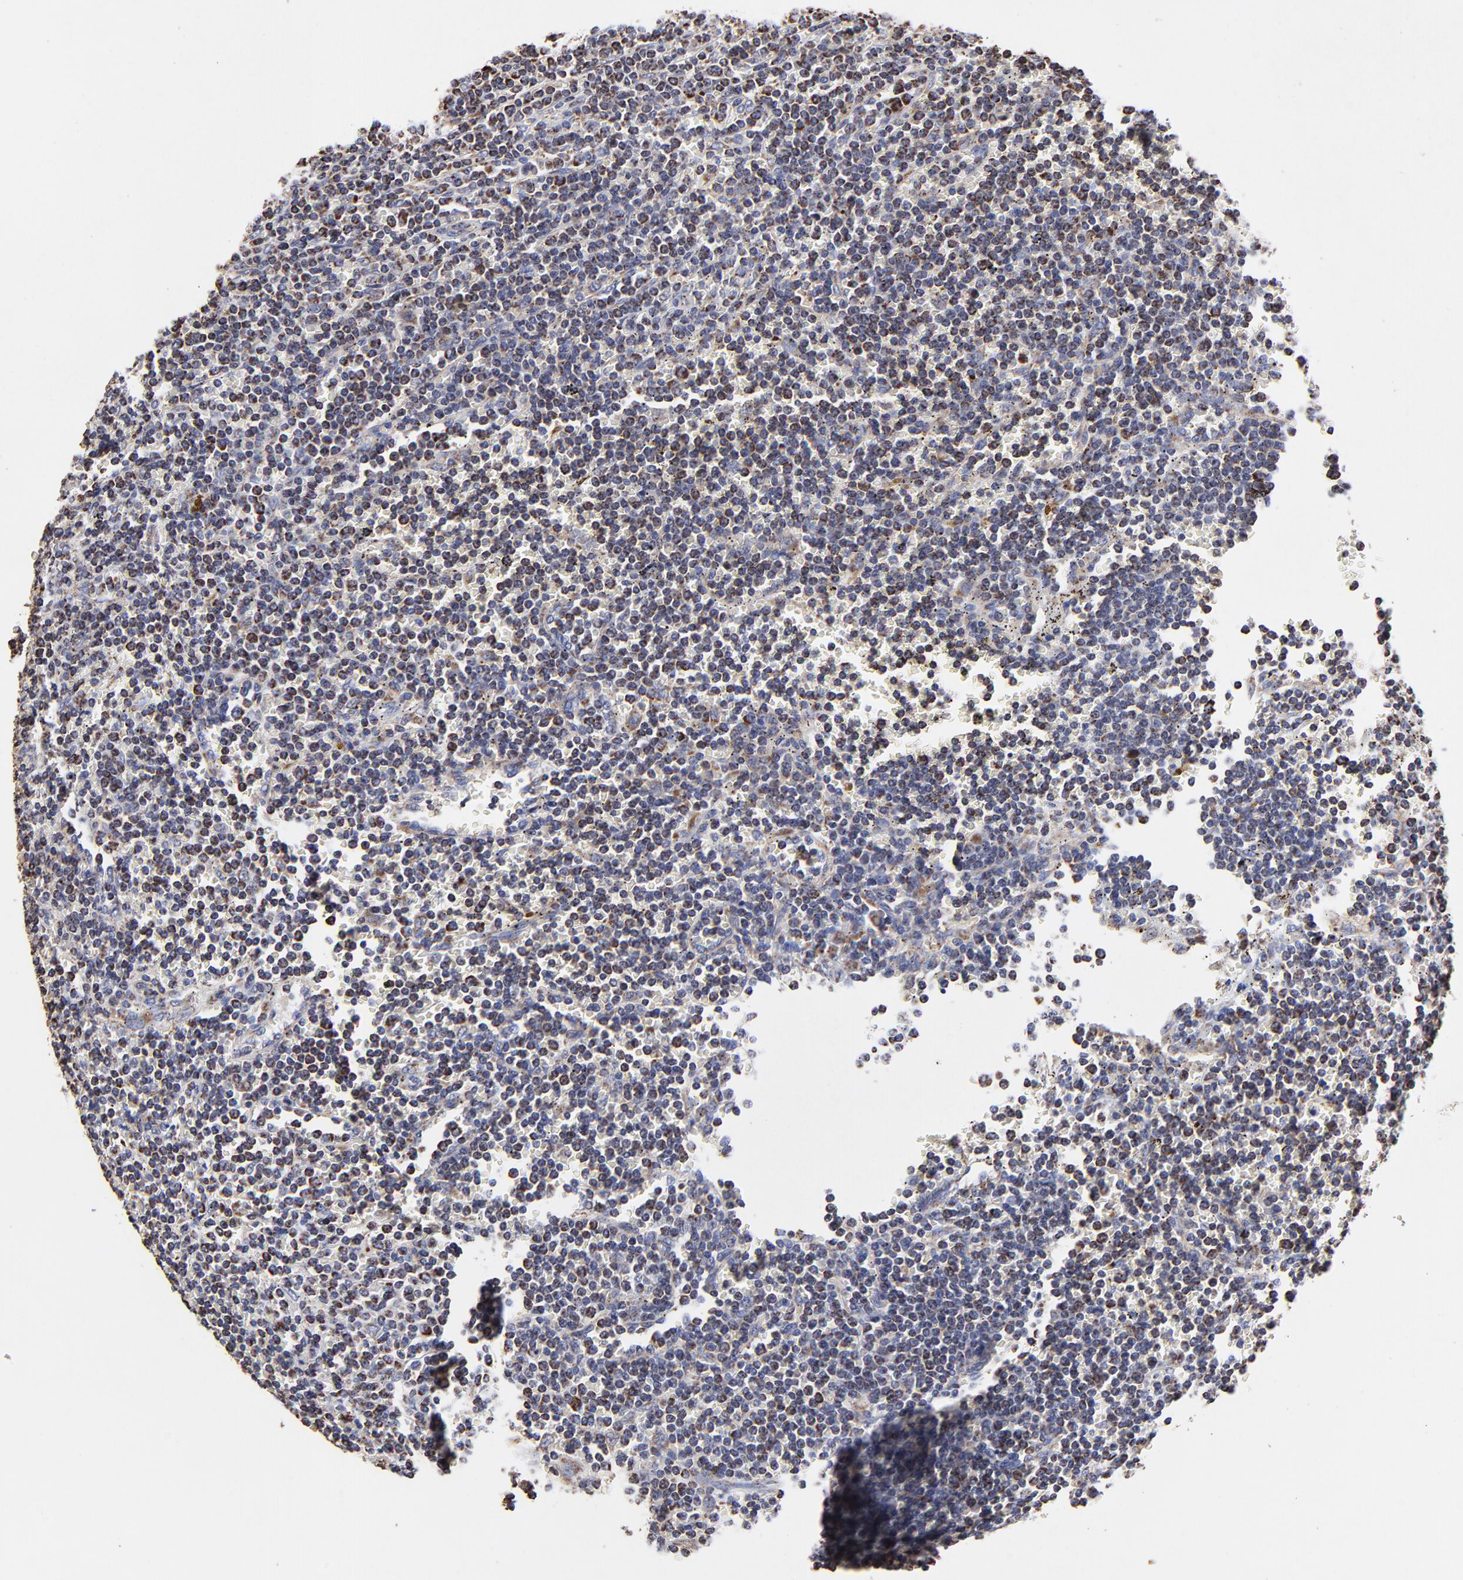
{"staining": {"intensity": "moderate", "quantity": "<25%", "location": "cytoplasmic/membranous"}, "tissue": "lymphoma", "cell_type": "Tumor cells", "image_type": "cancer", "snomed": [{"axis": "morphology", "description": "Malignant lymphoma, non-Hodgkin's type, Low grade"}, {"axis": "topography", "description": "Spleen"}], "caption": "Lymphoma tissue displays moderate cytoplasmic/membranous expression in approximately <25% of tumor cells, visualized by immunohistochemistry. The staining was performed using DAB (3,3'-diaminobenzidine), with brown indicating positive protein expression. Nuclei are stained blue with hematoxylin.", "gene": "SSBP1", "patient": {"sex": "male", "age": 80}}